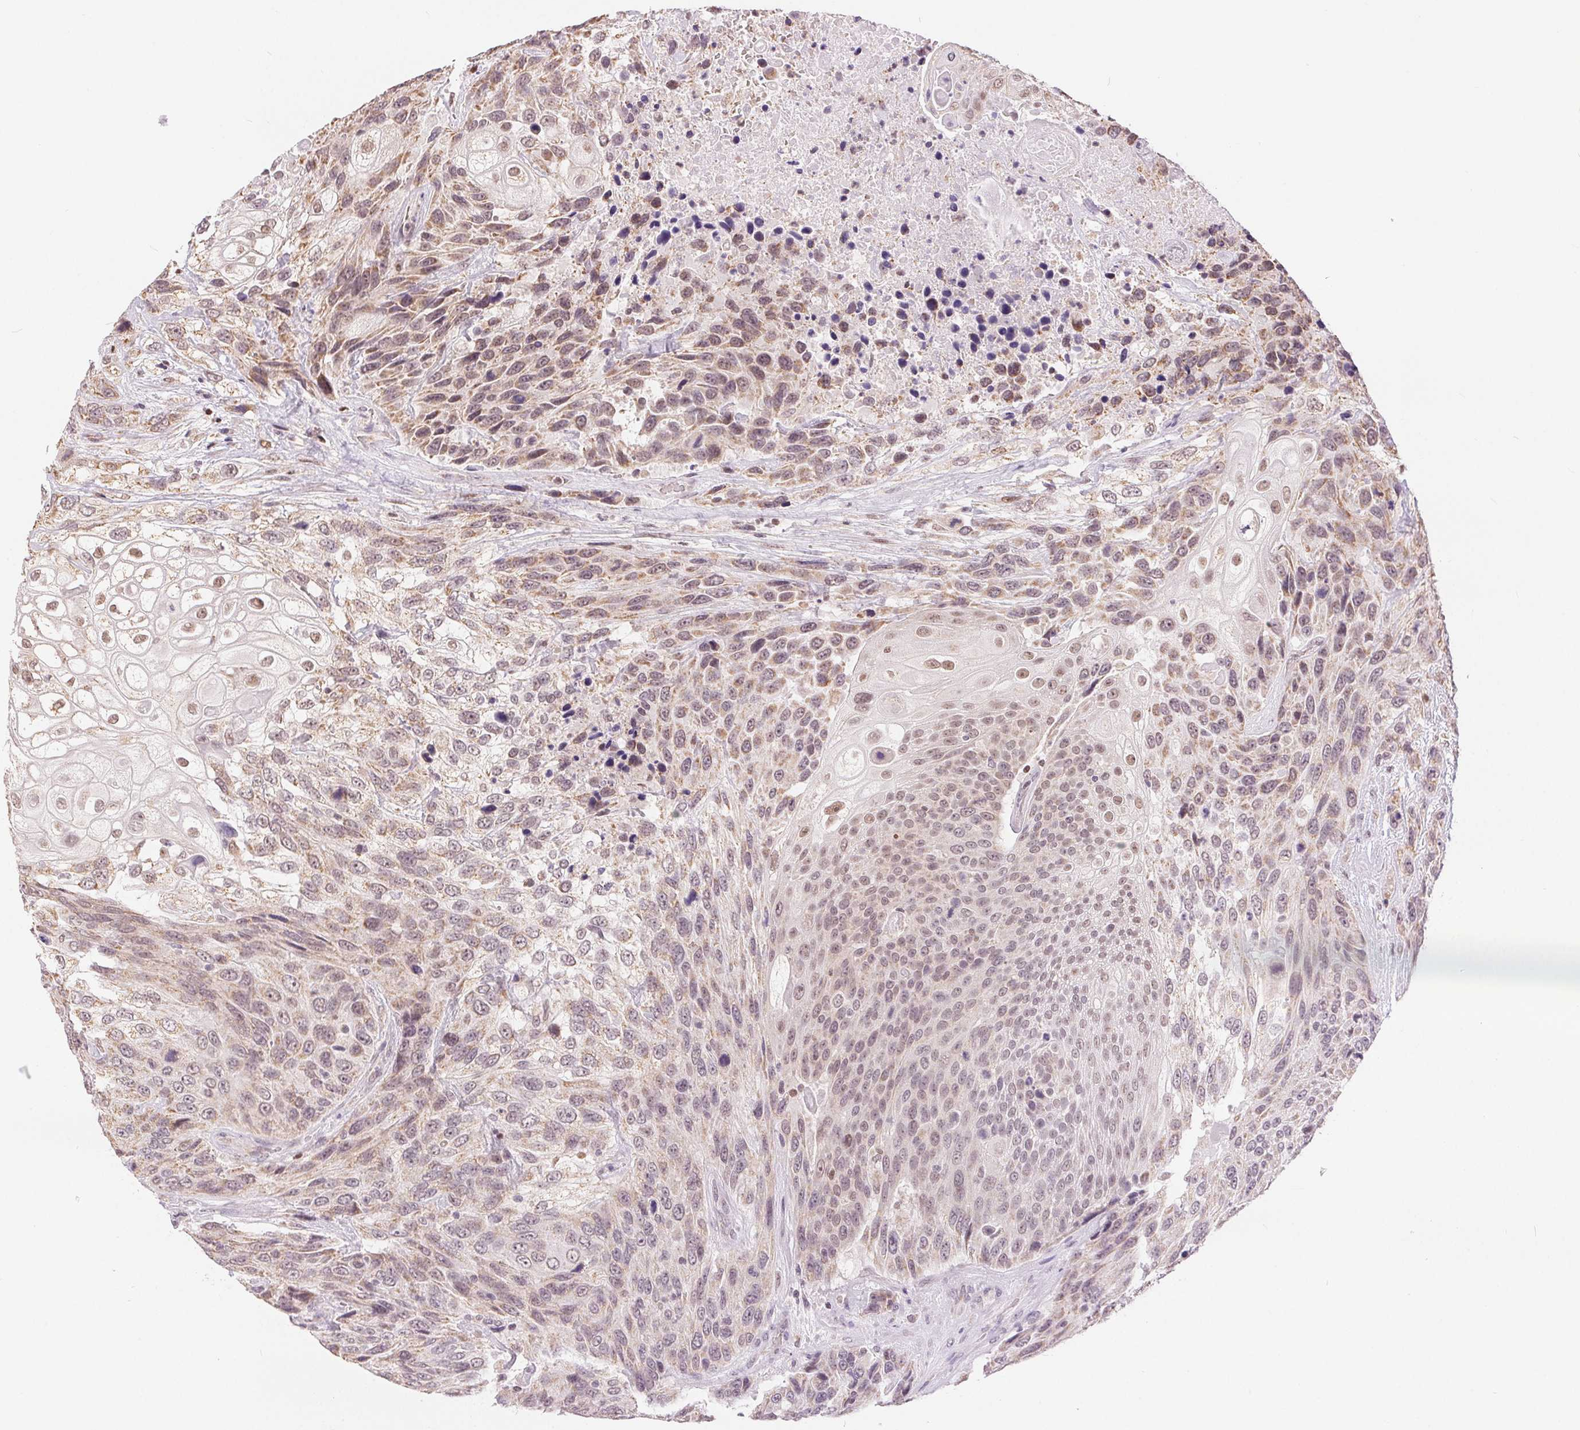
{"staining": {"intensity": "weak", "quantity": ">75%", "location": "cytoplasmic/membranous,nuclear"}, "tissue": "urothelial cancer", "cell_type": "Tumor cells", "image_type": "cancer", "snomed": [{"axis": "morphology", "description": "Urothelial carcinoma, High grade"}, {"axis": "topography", "description": "Urinary bladder"}], "caption": "Urothelial cancer was stained to show a protein in brown. There is low levels of weak cytoplasmic/membranous and nuclear staining in about >75% of tumor cells.", "gene": "POU2F2", "patient": {"sex": "female", "age": 70}}